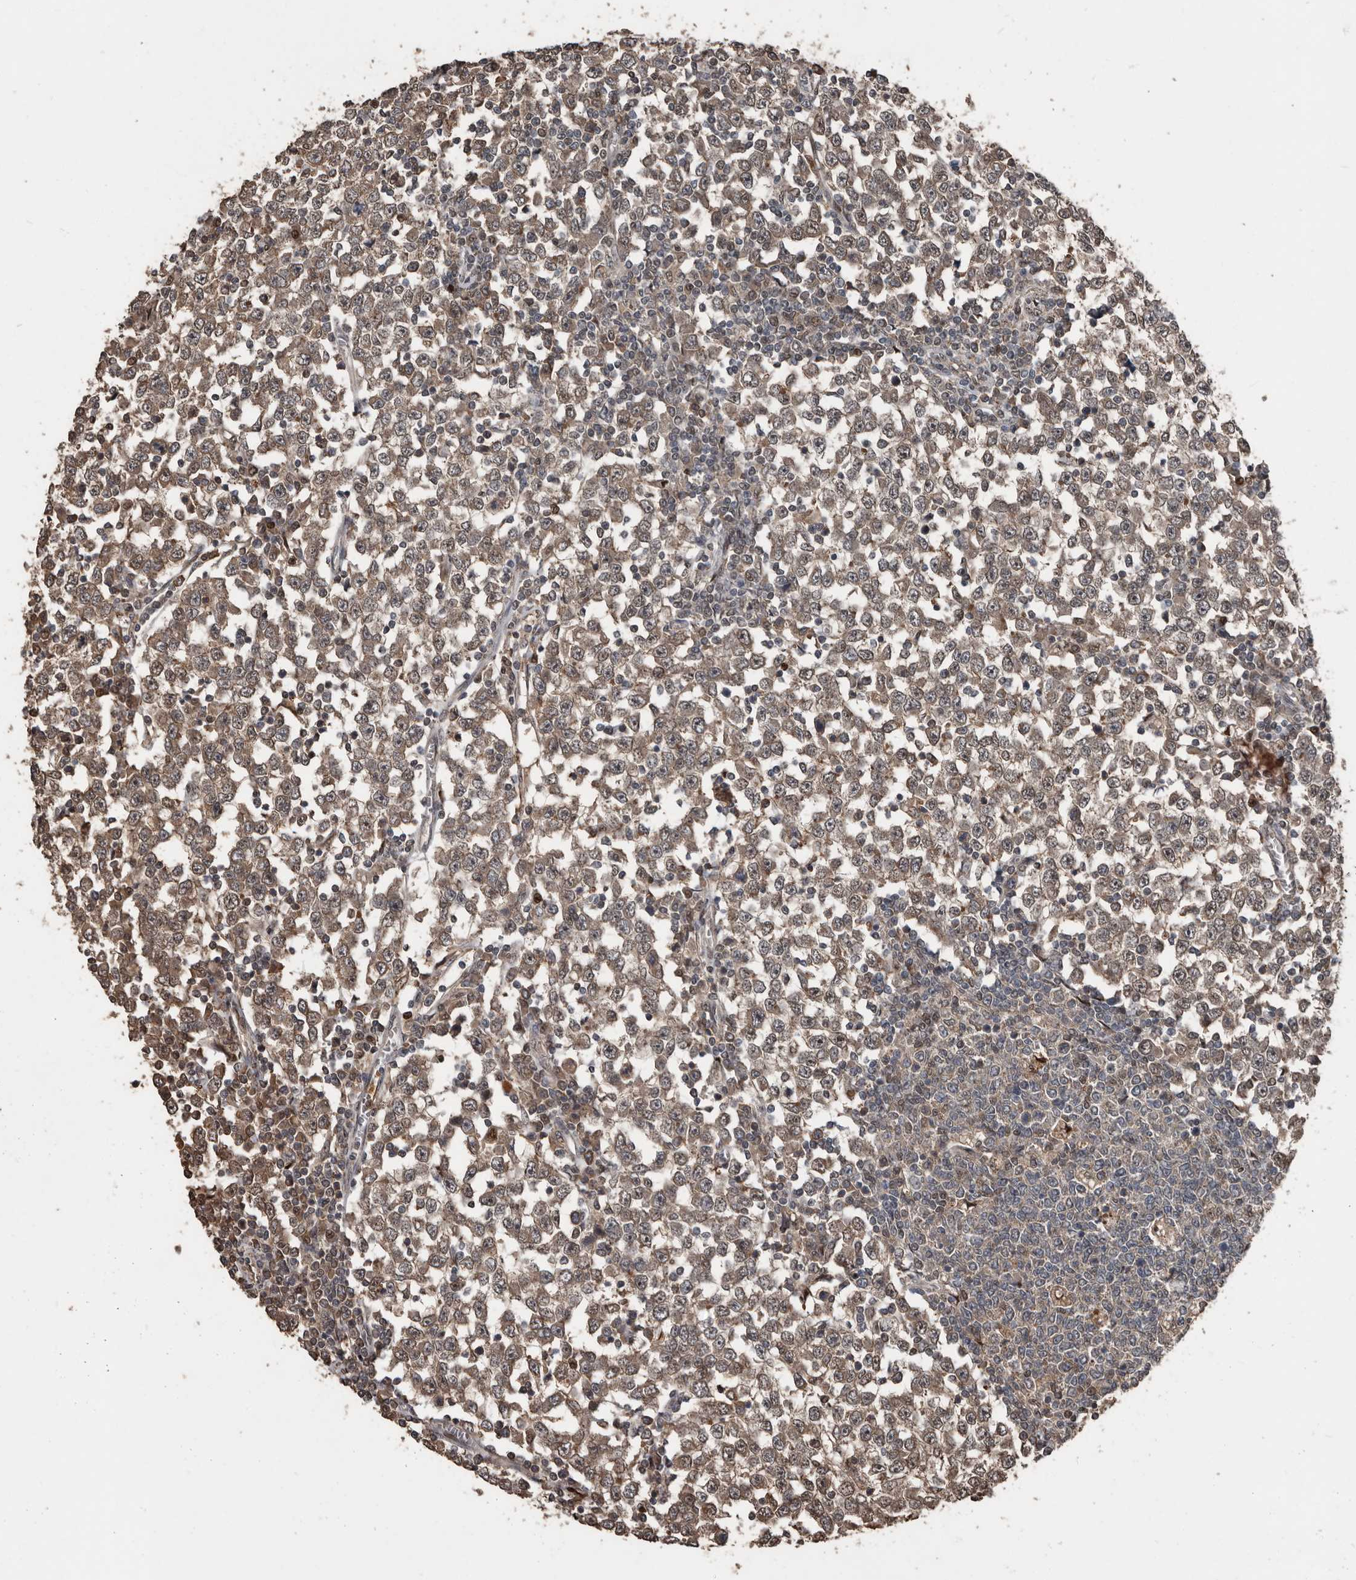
{"staining": {"intensity": "weak", "quantity": ">75%", "location": "cytoplasmic/membranous"}, "tissue": "testis cancer", "cell_type": "Tumor cells", "image_type": "cancer", "snomed": [{"axis": "morphology", "description": "Seminoma, NOS"}, {"axis": "topography", "description": "Testis"}], "caption": "The histopathology image exhibits a brown stain indicating the presence of a protein in the cytoplasmic/membranous of tumor cells in seminoma (testis).", "gene": "FSBP", "patient": {"sex": "male", "age": 65}}